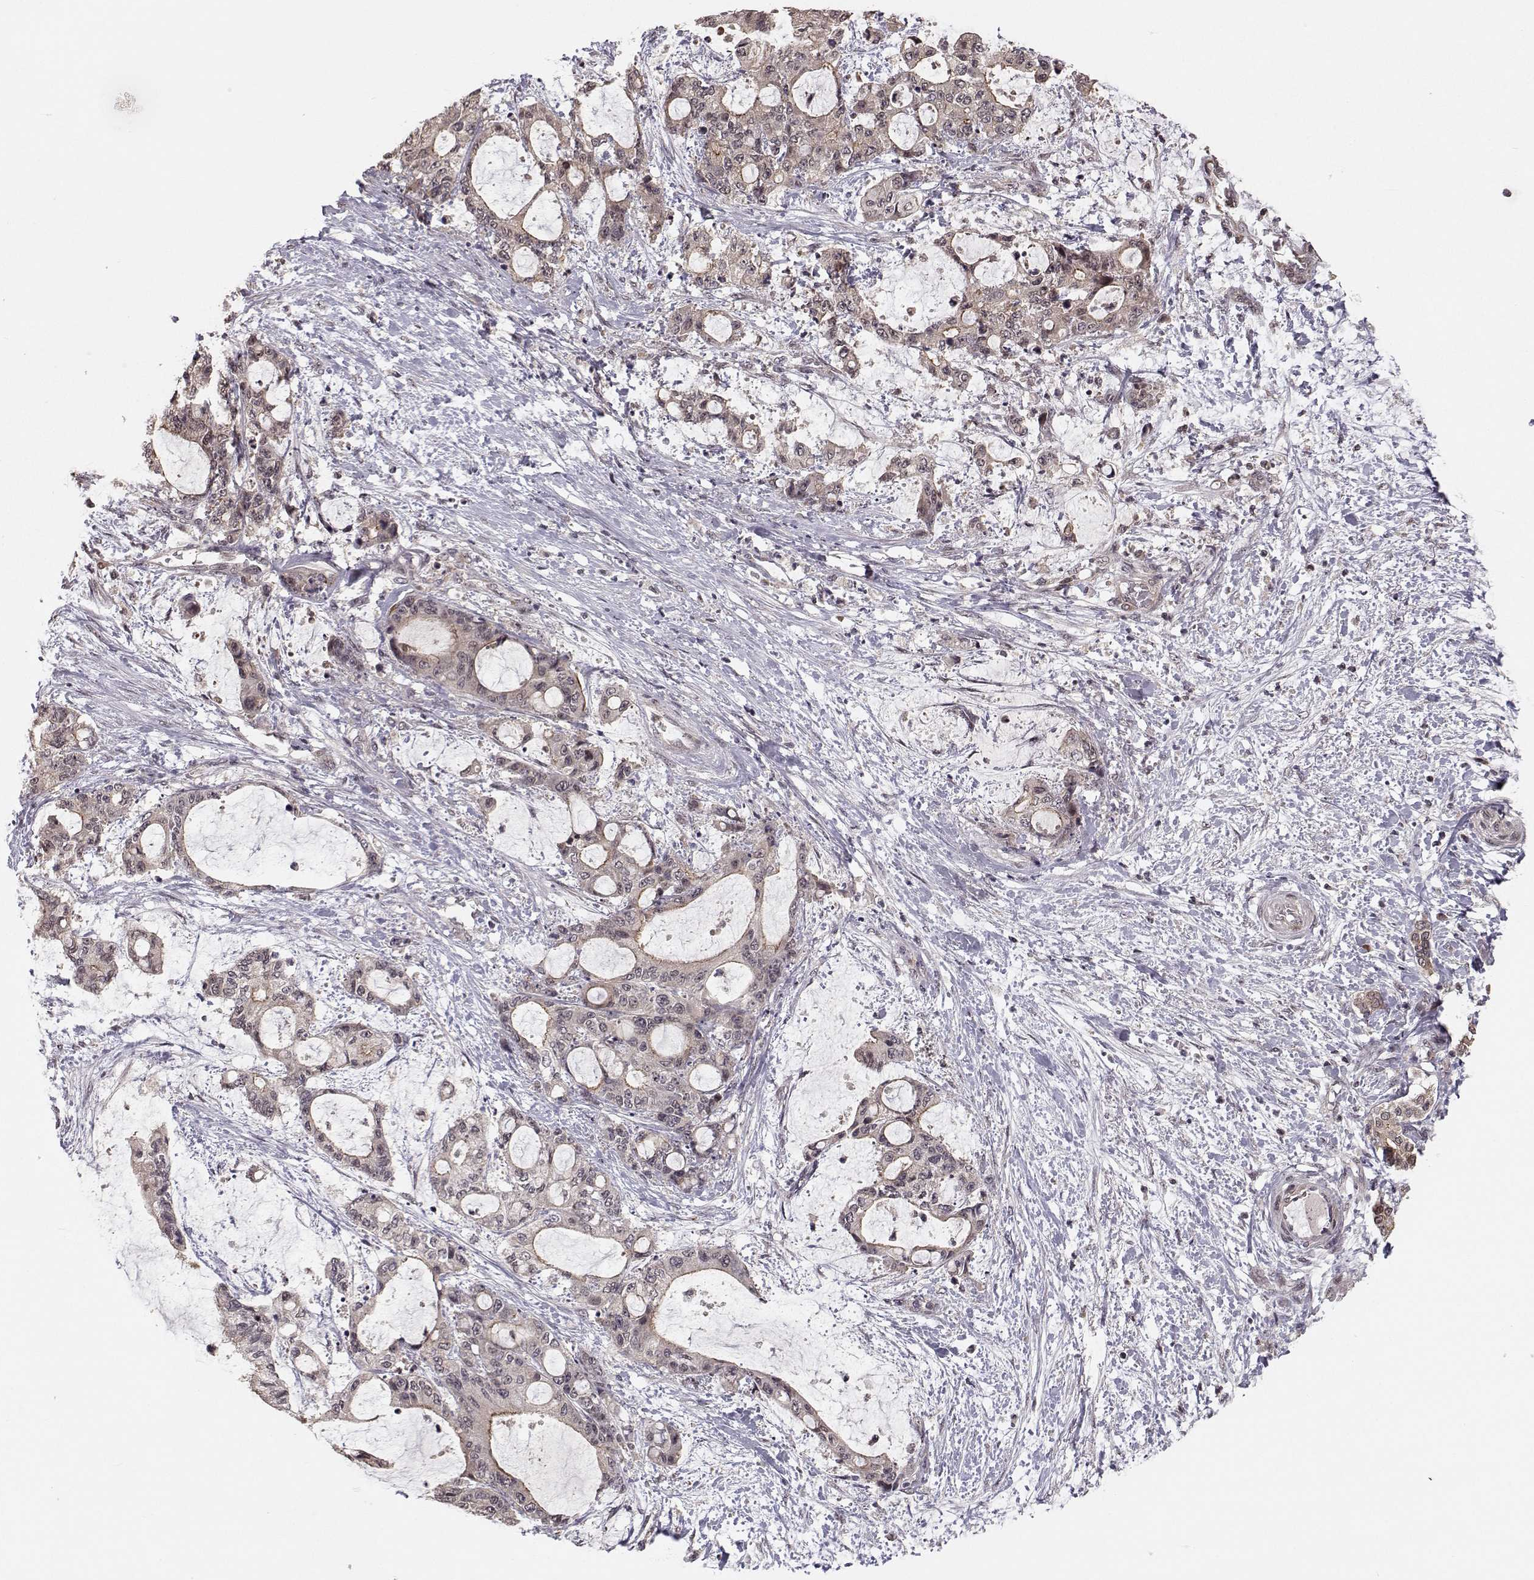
{"staining": {"intensity": "moderate", "quantity": "25%-75%", "location": "cytoplasmic/membranous"}, "tissue": "liver cancer", "cell_type": "Tumor cells", "image_type": "cancer", "snomed": [{"axis": "morphology", "description": "Normal tissue, NOS"}, {"axis": "morphology", "description": "Cholangiocarcinoma"}, {"axis": "topography", "description": "Liver"}, {"axis": "topography", "description": "Peripheral nerve tissue"}], "caption": "The micrograph exhibits a brown stain indicating the presence of a protein in the cytoplasmic/membranous of tumor cells in liver cholangiocarcinoma. The protein of interest is stained brown, and the nuclei are stained in blue (DAB IHC with brightfield microscopy, high magnification).", "gene": "PLEKHG3", "patient": {"sex": "female", "age": 73}}